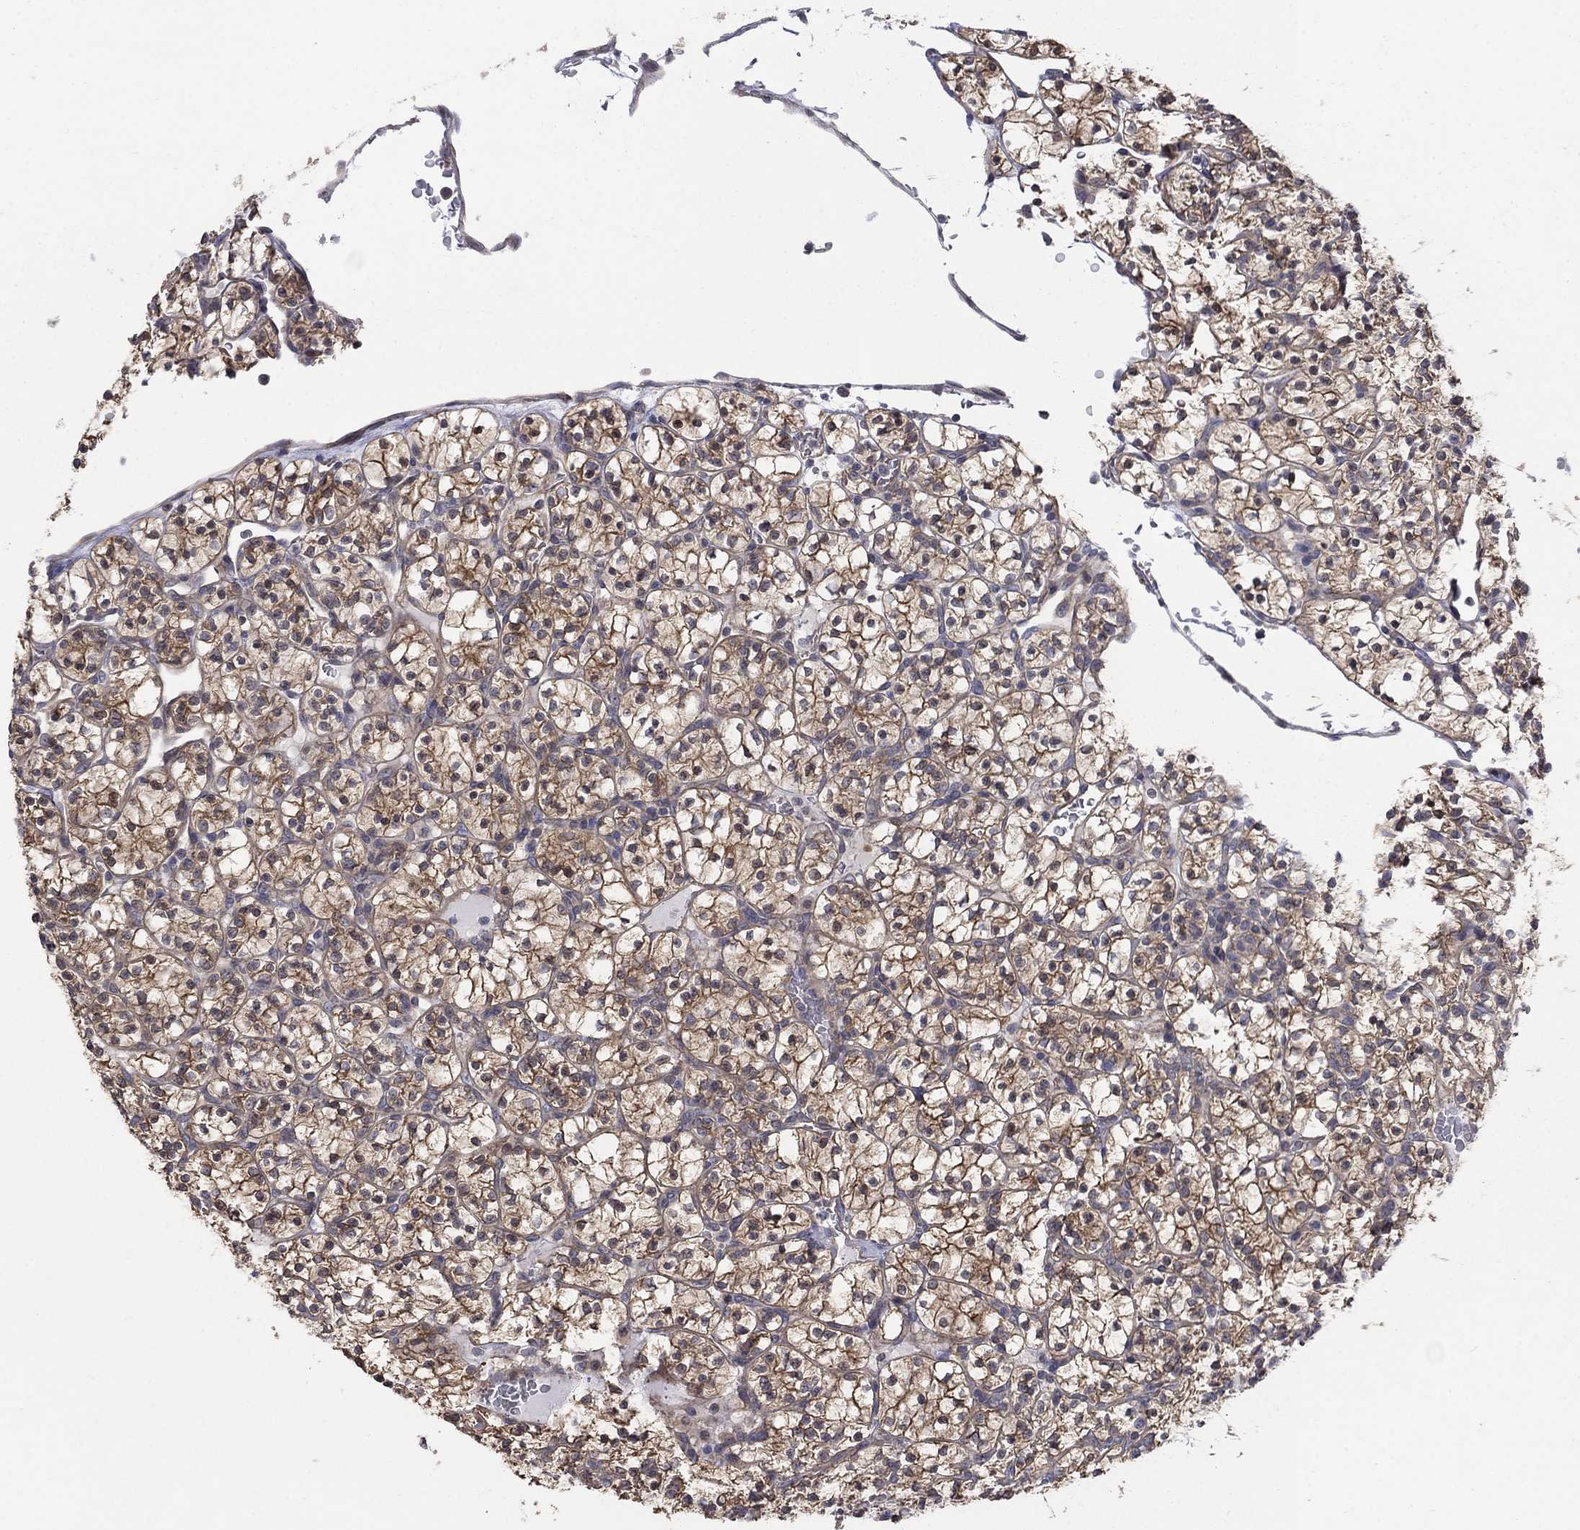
{"staining": {"intensity": "moderate", "quantity": ">75%", "location": "cytoplasmic/membranous"}, "tissue": "renal cancer", "cell_type": "Tumor cells", "image_type": "cancer", "snomed": [{"axis": "morphology", "description": "Adenocarcinoma, NOS"}, {"axis": "topography", "description": "Kidney"}], "caption": "Moderate cytoplasmic/membranous protein expression is present in approximately >75% of tumor cells in renal cancer (adenocarcinoma).", "gene": "PDZD2", "patient": {"sex": "female", "age": 89}}